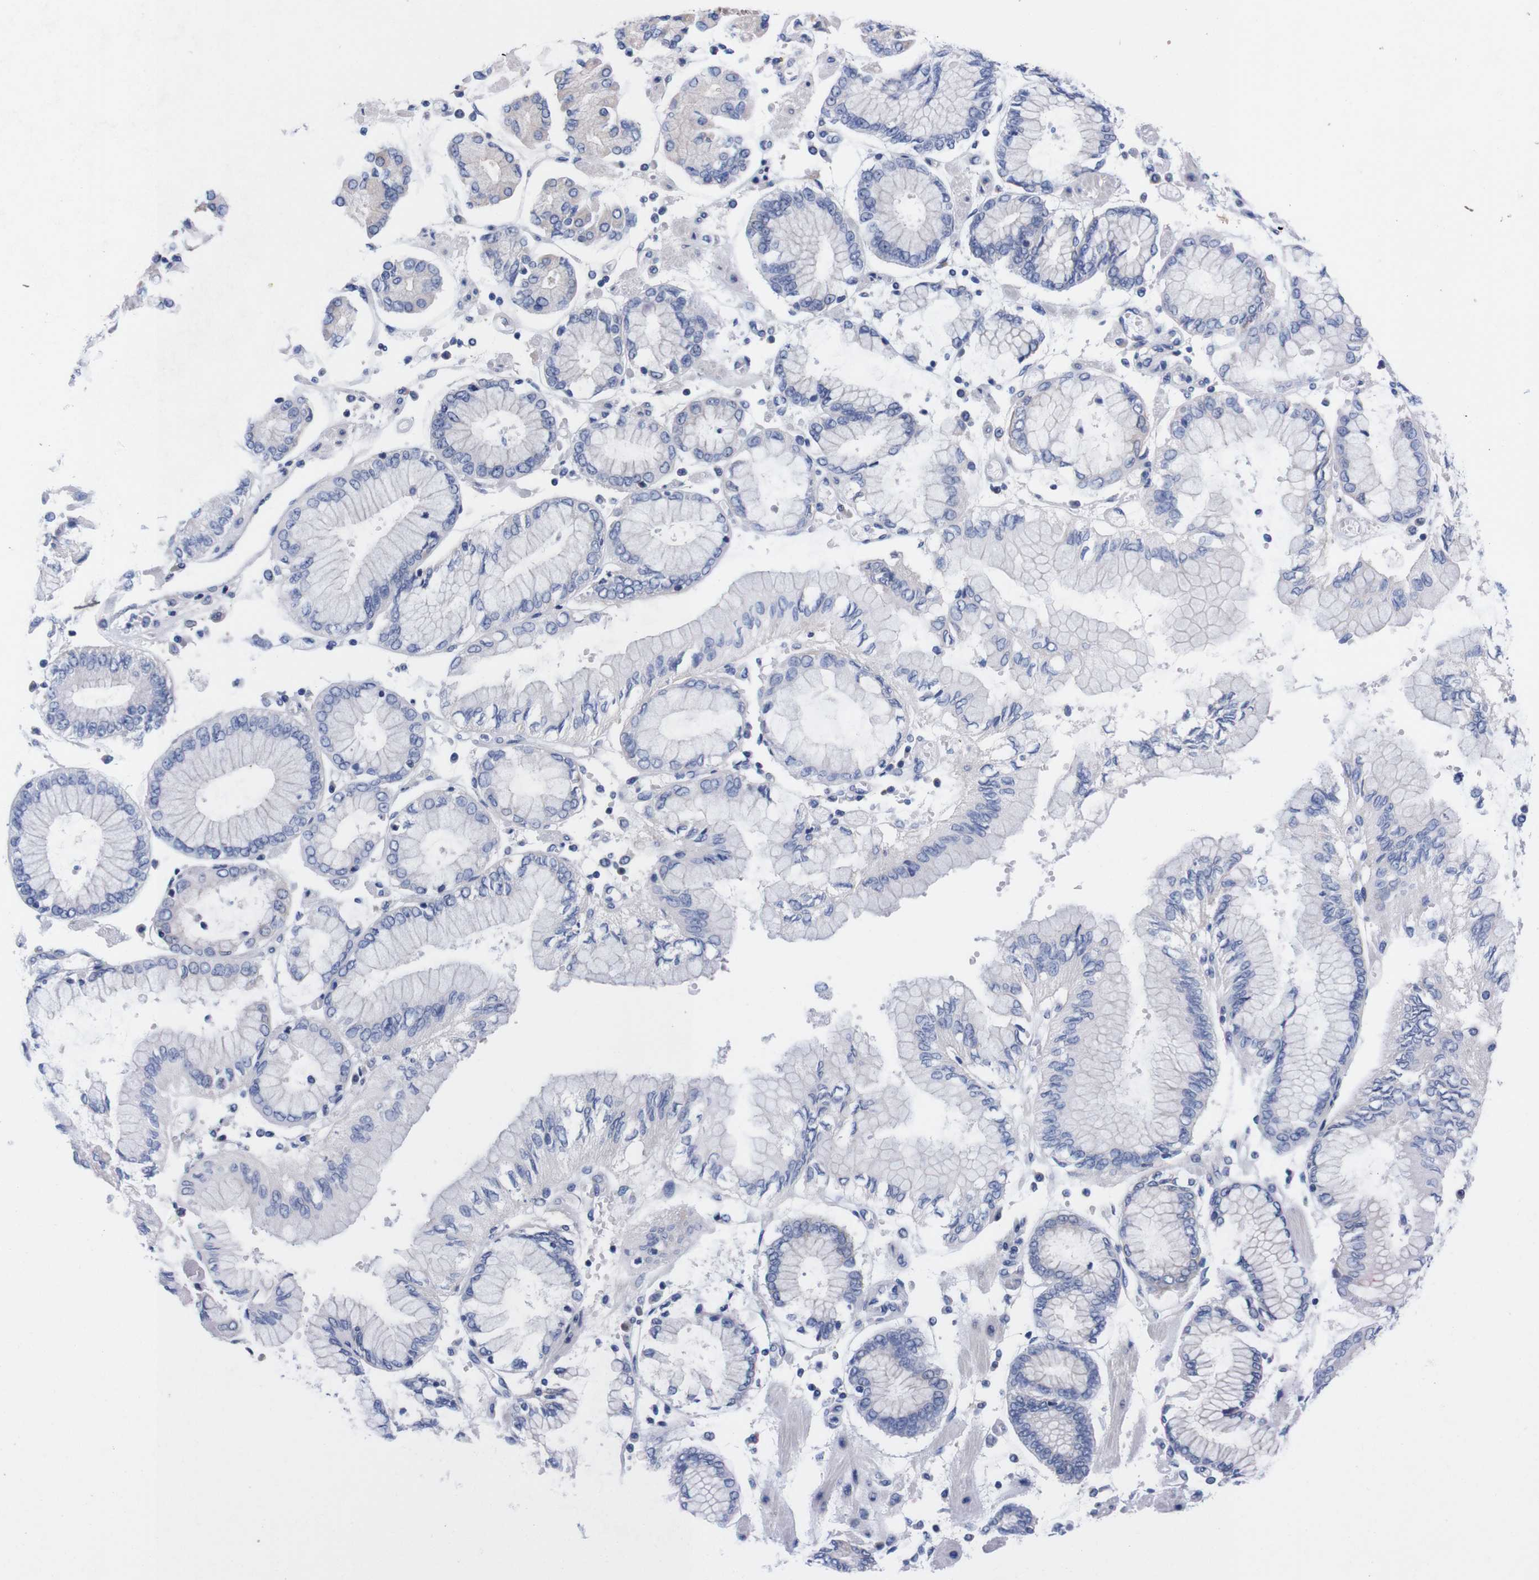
{"staining": {"intensity": "negative", "quantity": "none", "location": "none"}, "tissue": "stomach cancer", "cell_type": "Tumor cells", "image_type": "cancer", "snomed": [{"axis": "morphology", "description": "Adenocarcinoma, NOS"}, {"axis": "topography", "description": "Stomach"}], "caption": "Stomach cancer stained for a protein using immunohistochemistry demonstrates no staining tumor cells.", "gene": "FAM210A", "patient": {"sex": "male", "age": 76}}